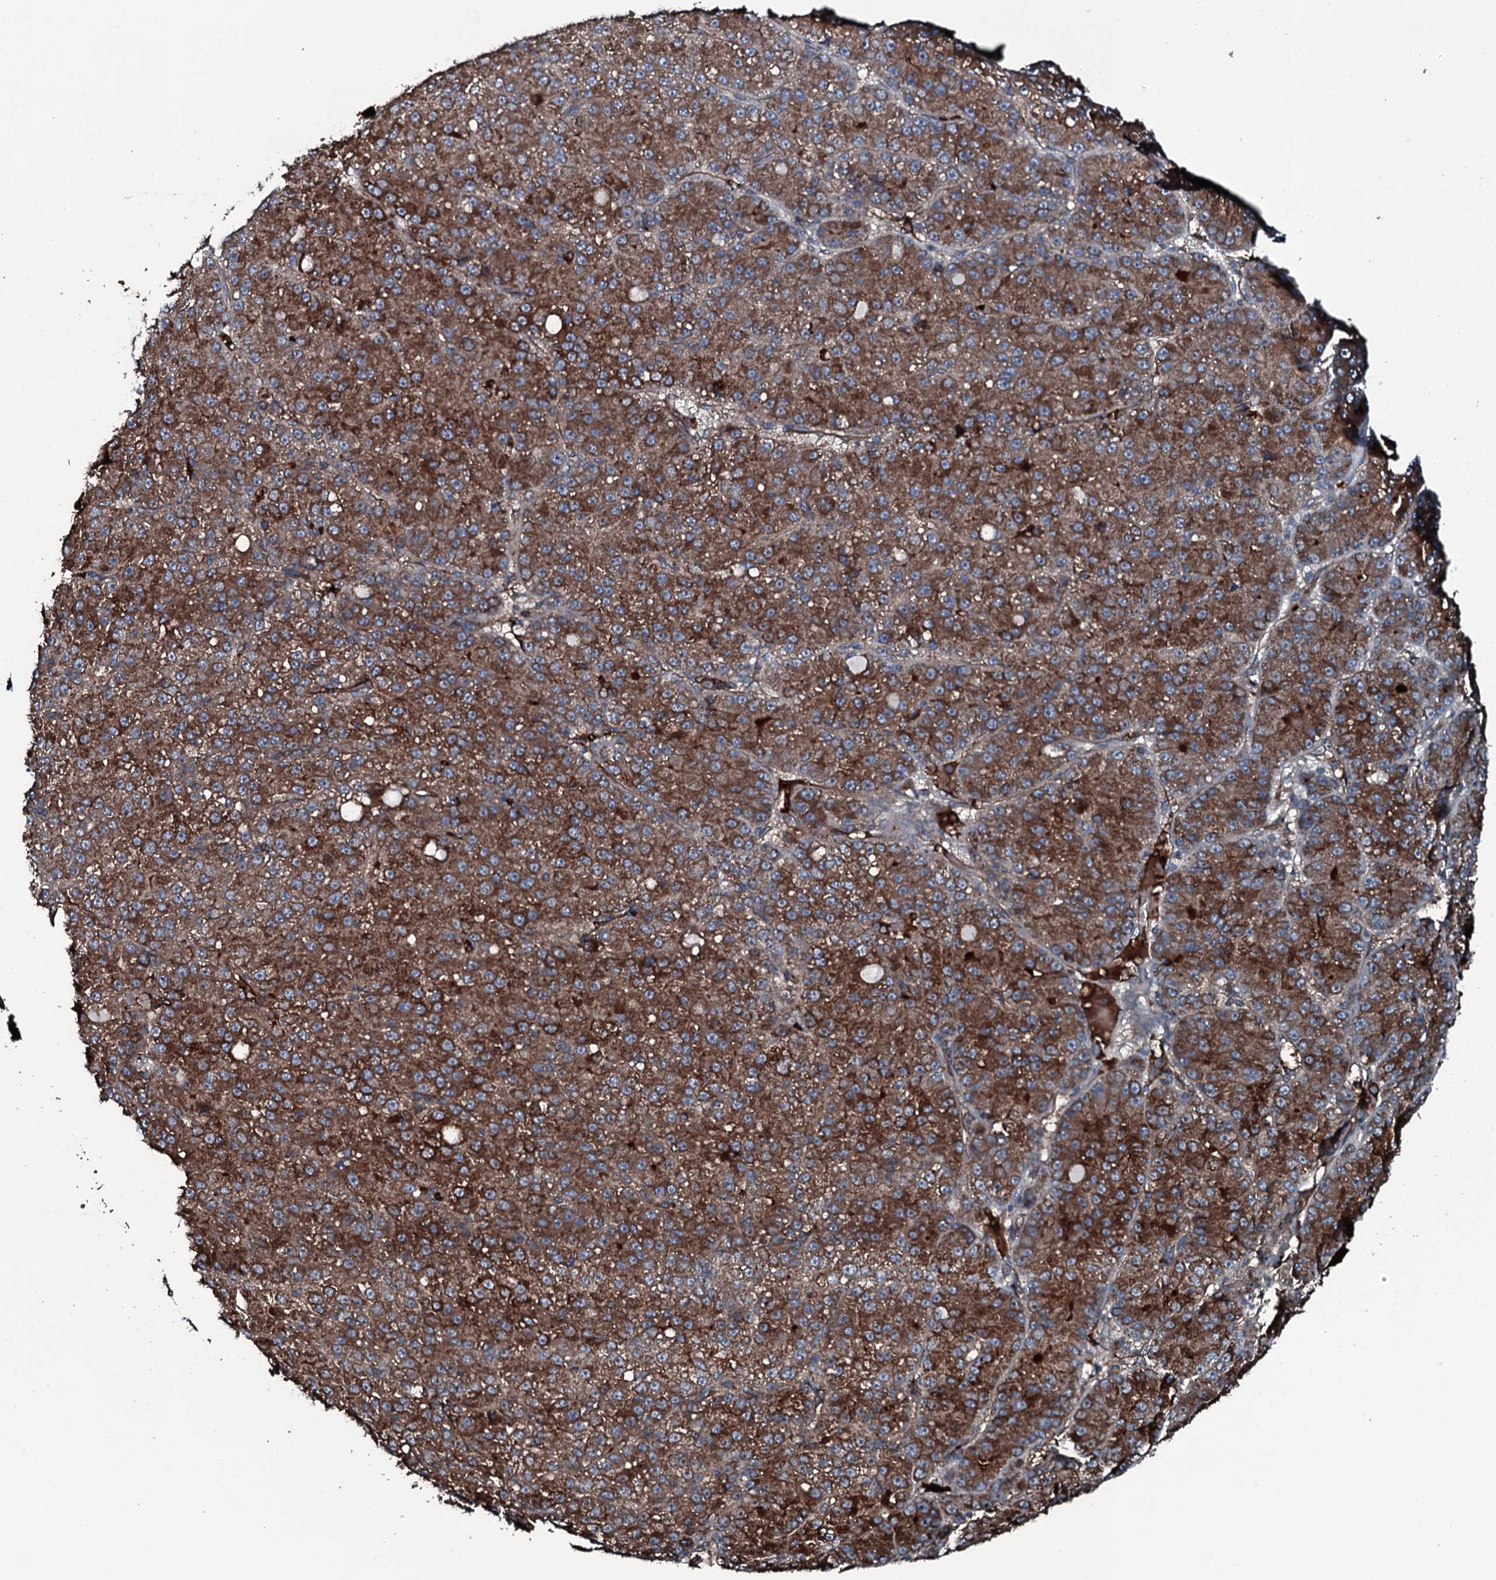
{"staining": {"intensity": "strong", "quantity": ">75%", "location": "cytoplasmic/membranous"}, "tissue": "liver cancer", "cell_type": "Tumor cells", "image_type": "cancer", "snomed": [{"axis": "morphology", "description": "Carcinoma, Hepatocellular, NOS"}, {"axis": "topography", "description": "Liver"}], "caption": "IHC staining of liver hepatocellular carcinoma, which reveals high levels of strong cytoplasmic/membranous expression in approximately >75% of tumor cells indicating strong cytoplasmic/membranous protein expression. The staining was performed using DAB (brown) for protein detection and nuclei were counterstained in hematoxylin (blue).", "gene": "TRIM7", "patient": {"sex": "male", "age": 67}}